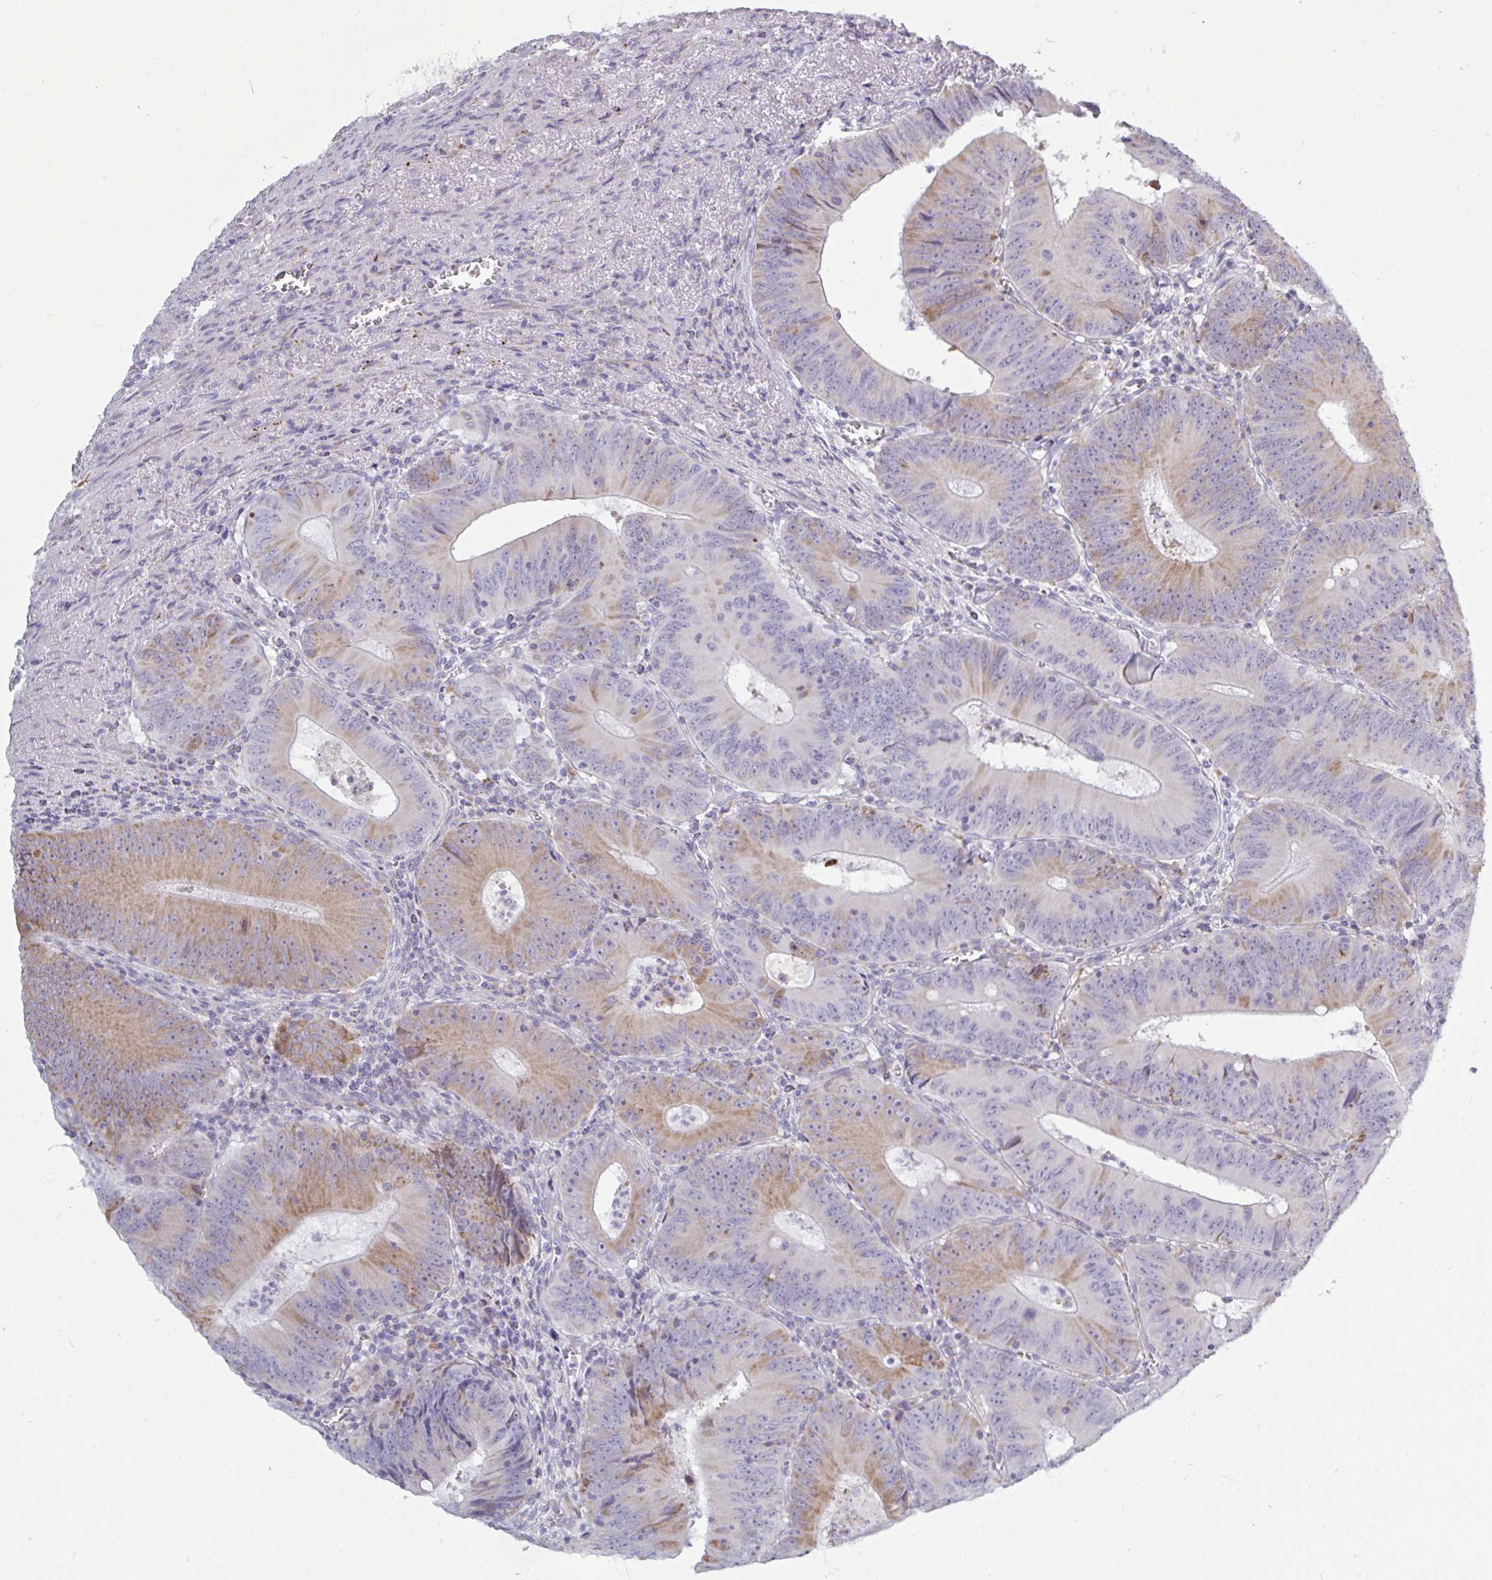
{"staining": {"intensity": "moderate", "quantity": "25%-75%", "location": "cytoplasmic/membranous"}, "tissue": "colorectal cancer", "cell_type": "Tumor cells", "image_type": "cancer", "snomed": [{"axis": "morphology", "description": "Adenocarcinoma, NOS"}, {"axis": "topography", "description": "Rectum"}], "caption": "Immunohistochemistry photomicrograph of neoplastic tissue: colorectal cancer (adenocarcinoma) stained using immunohistochemistry reveals medium levels of moderate protein expression localized specifically in the cytoplasmic/membranous of tumor cells, appearing as a cytoplasmic/membranous brown color.", "gene": "ATG9A", "patient": {"sex": "female", "age": 72}}